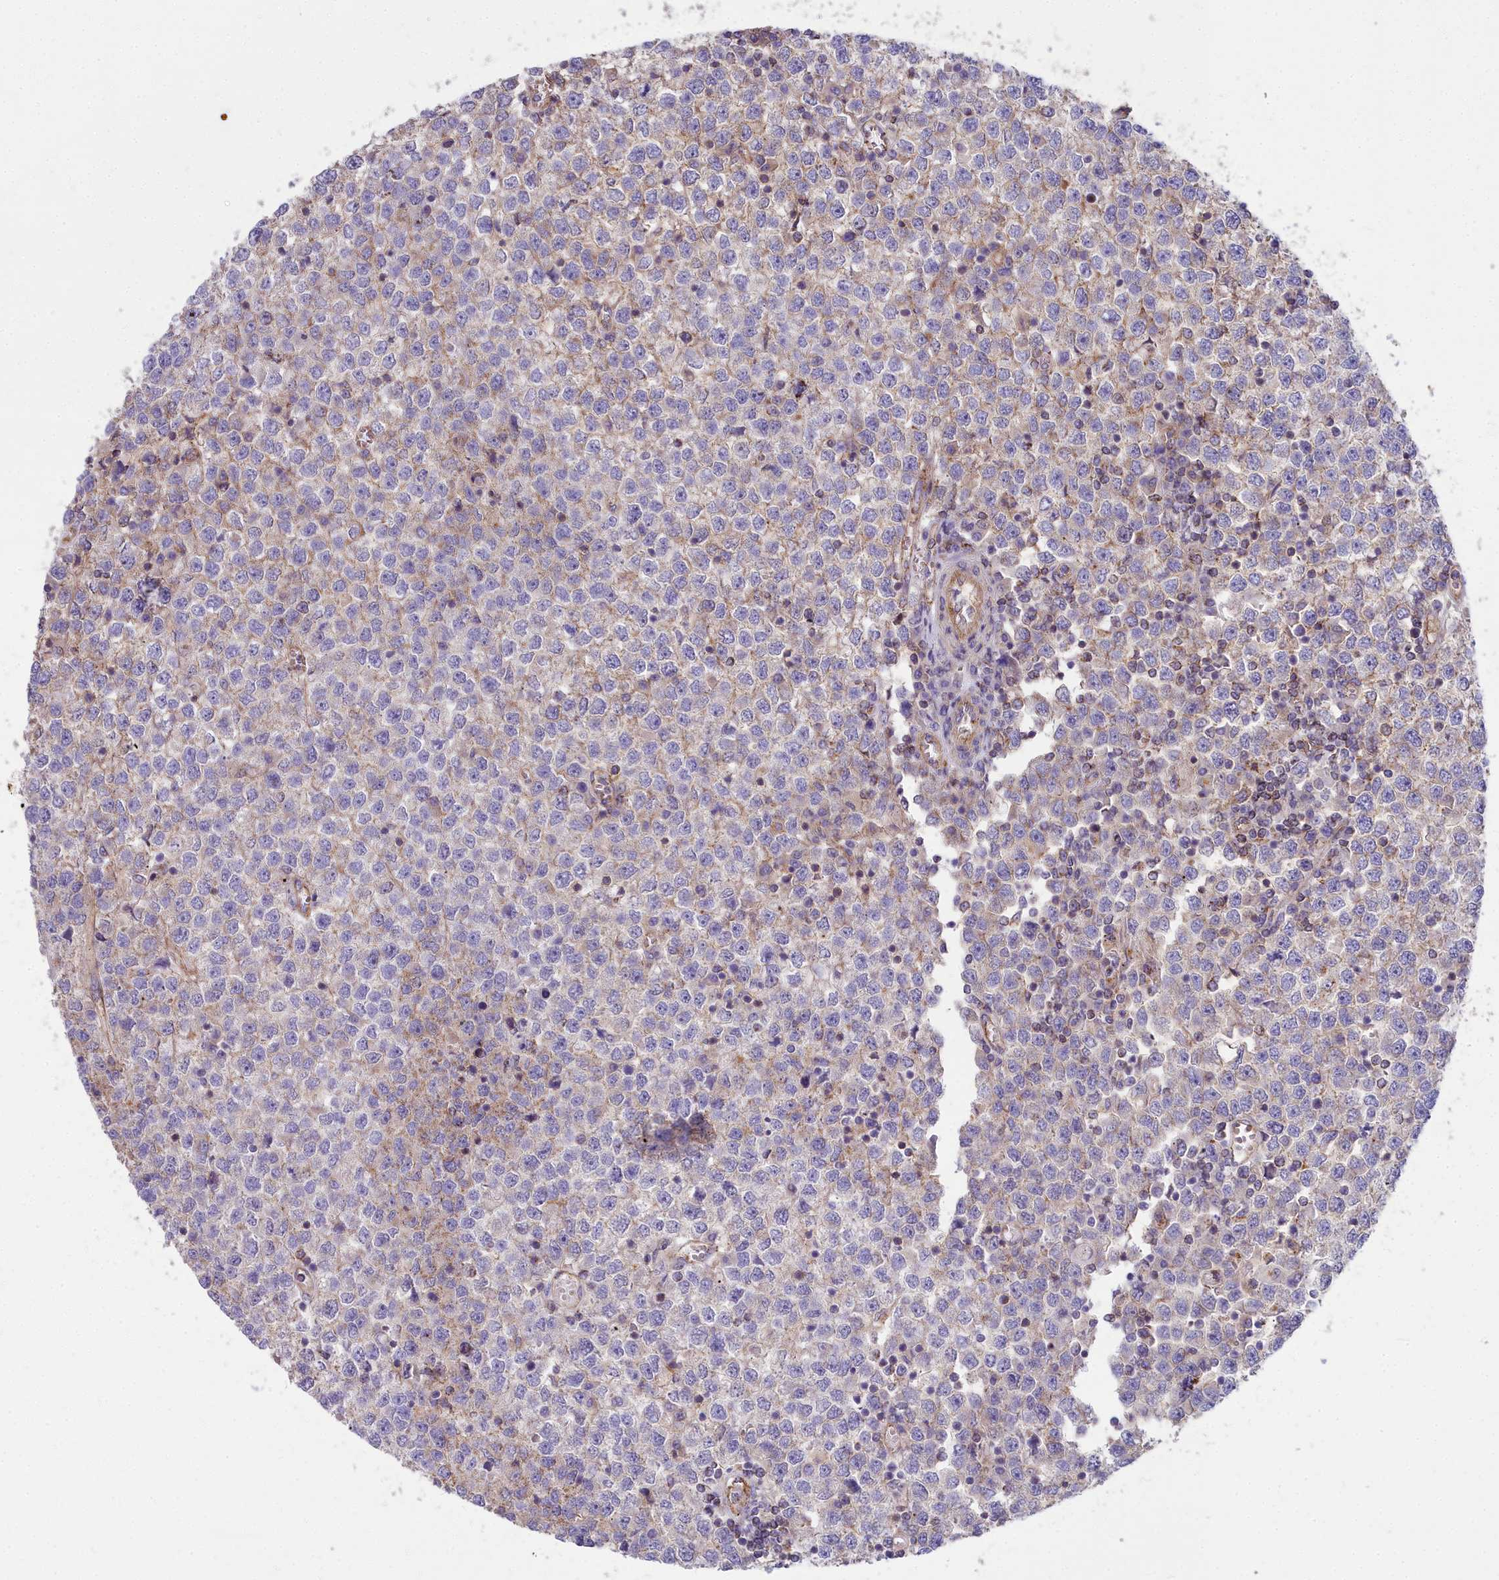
{"staining": {"intensity": "weak", "quantity": "25%-75%", "location": "cytoplasmic/membranous"}, "tissue": "testis cancer", "cell_type": "Tumor cells", "image_type": "cancer", "snomed": [{"axis": "morphology", "description": "Seminoma, NOS"}, {"axis": "topography", "description": "Testis"}], "caption": "IHC photomicrograph of neoplastic tissue: testis cancer stained using IHC shows low levels of weak protein expression localized specifically in the cytoplasmic/membranous of tumor cells, appearing as a cytoplasmic/membranous brown color.", "gene": "FRMPD1", "patient": {"sex": "male", "age": 65}}